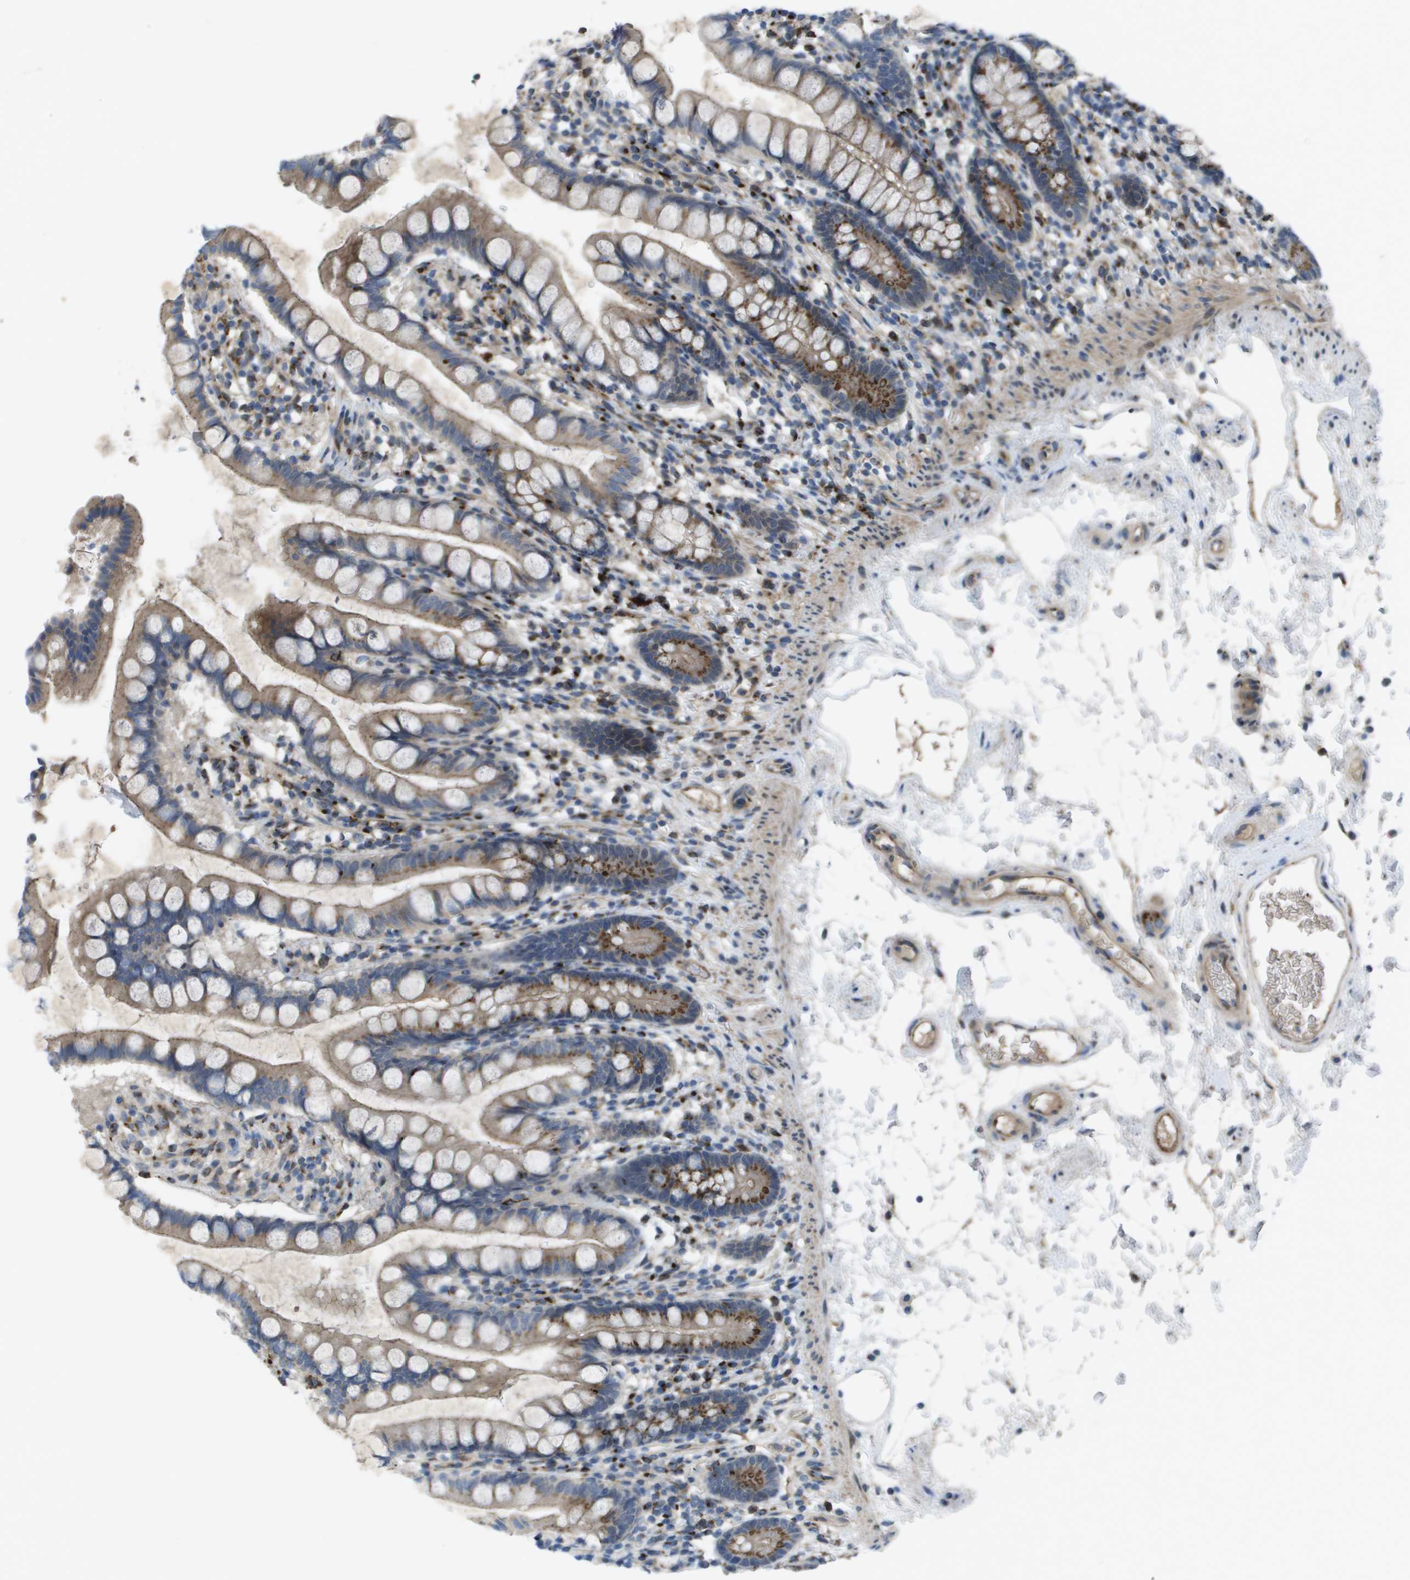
{"staining": {"intensity": "moderate", "quantity": "25%-75%", "location": "cytoplasmic/membranous"}, "tissue": "small intestine", "cell_type": "Glandular cells", "image_type": "normal", "snomed": [{"axis": "morphology", "description": "Normal tissue, NOS"}, {"axis": "topography", "description": "Small intestine"}], "caption": "The photomicrograph demonstrates immunohistochemical staining of benign small intestine. There is moderate cytoplasmic/membranous staining is seen in approximately 25%-75% of glandular cells.", "gene": "QSOX2", "patient": {"sex": "female", "age": 84}}